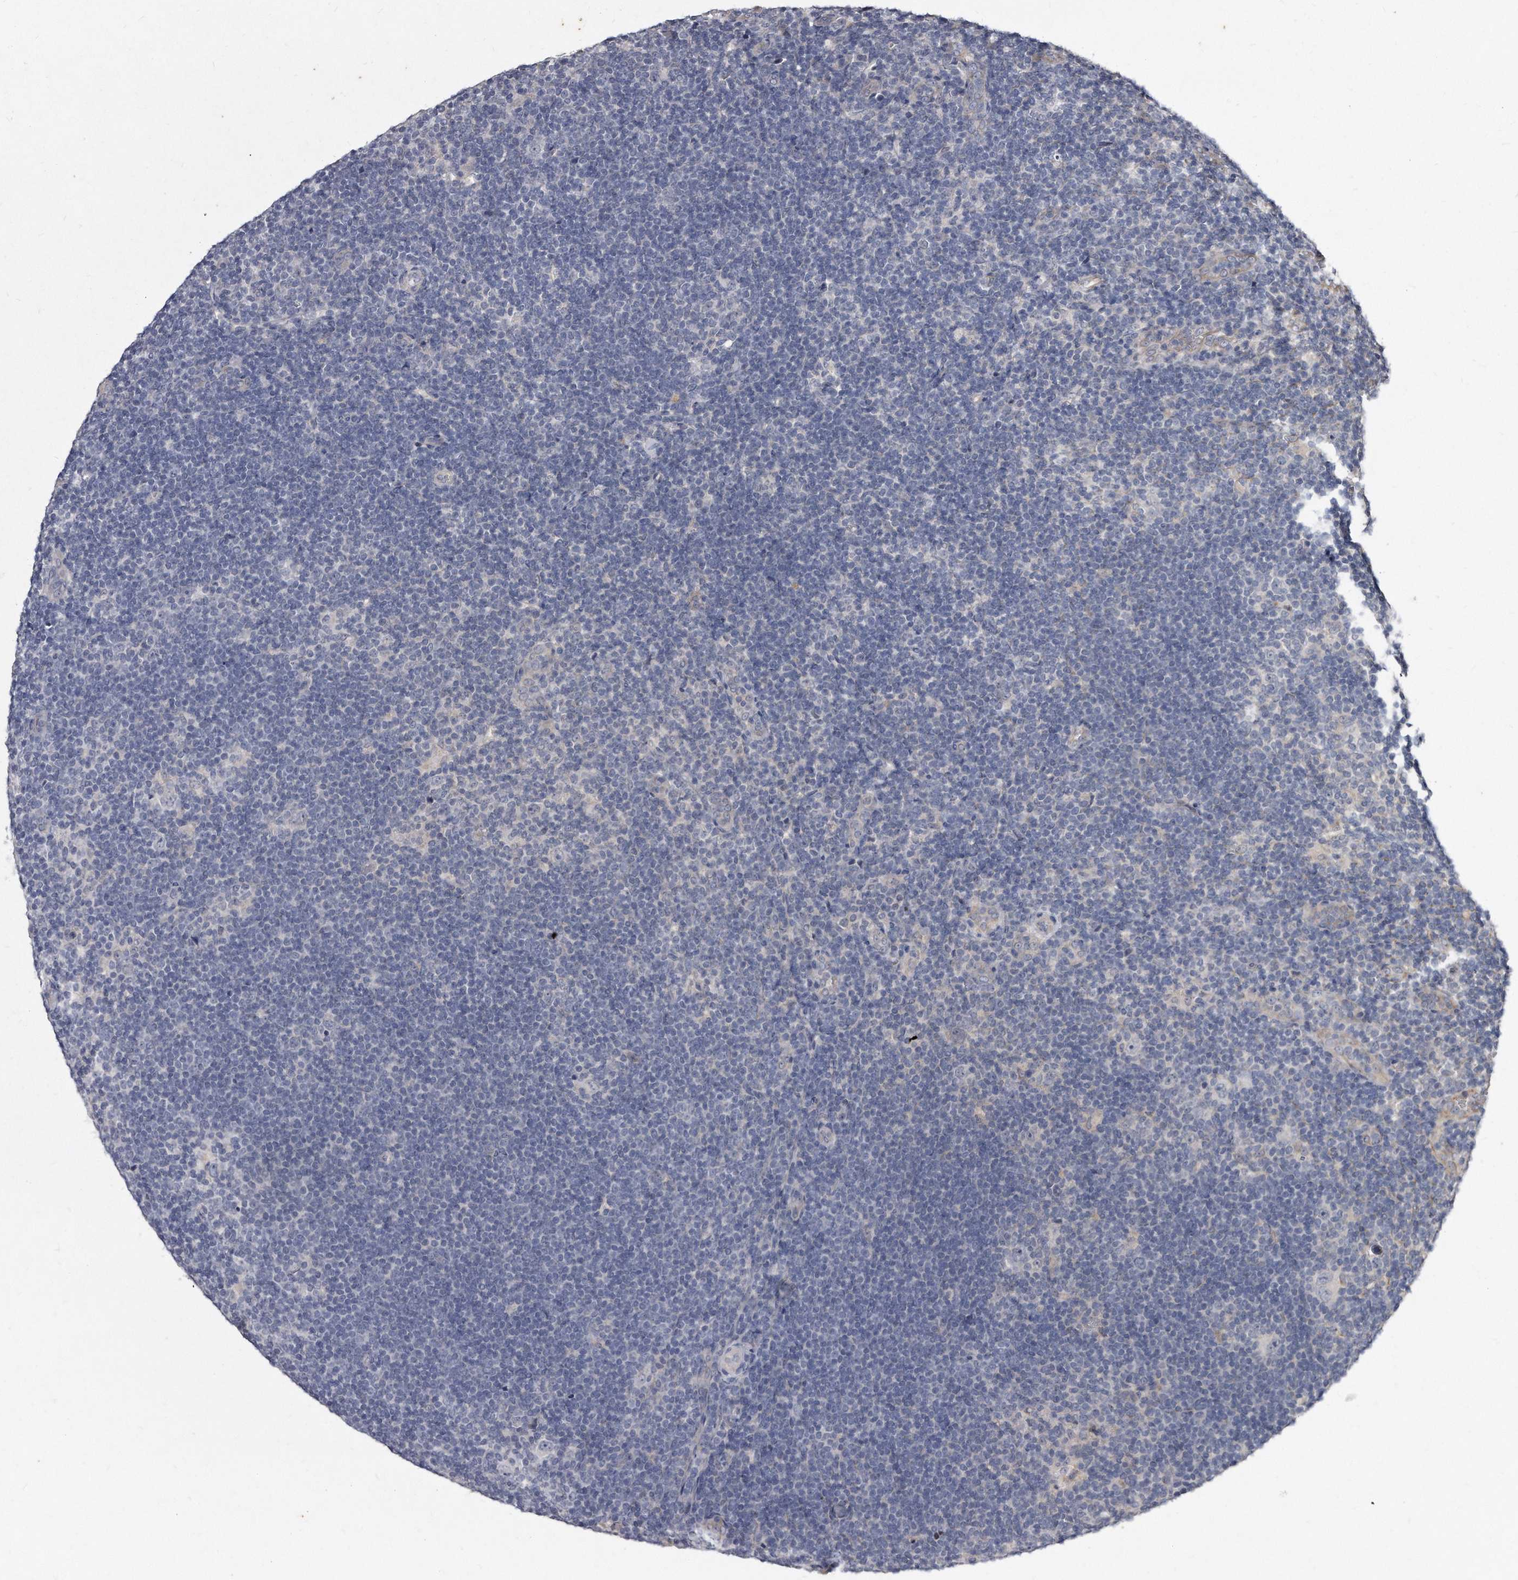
{"staining": {"intensity": "negative", "quantity": "none", "location": "none"}, "tissue": "lymphoma", "cell_type": "Tumor cells", "image_type": "cancer", "snomed": [{"axis": "morphology", "description": "Hodgkin's disease, NOS"}, {"axis": "topography", "description": "Lymph node"}], "caption": "The image shows no staining of tumor cells in Hodgkin's disease. The staining was performed using DAB to visualize the protein expression in brown, while the nuclei were stained in blue with hematoxylin (Magnification: 20x).", "gene": "KLHDC3", "patient": {"sex": "female", "age": 57}}